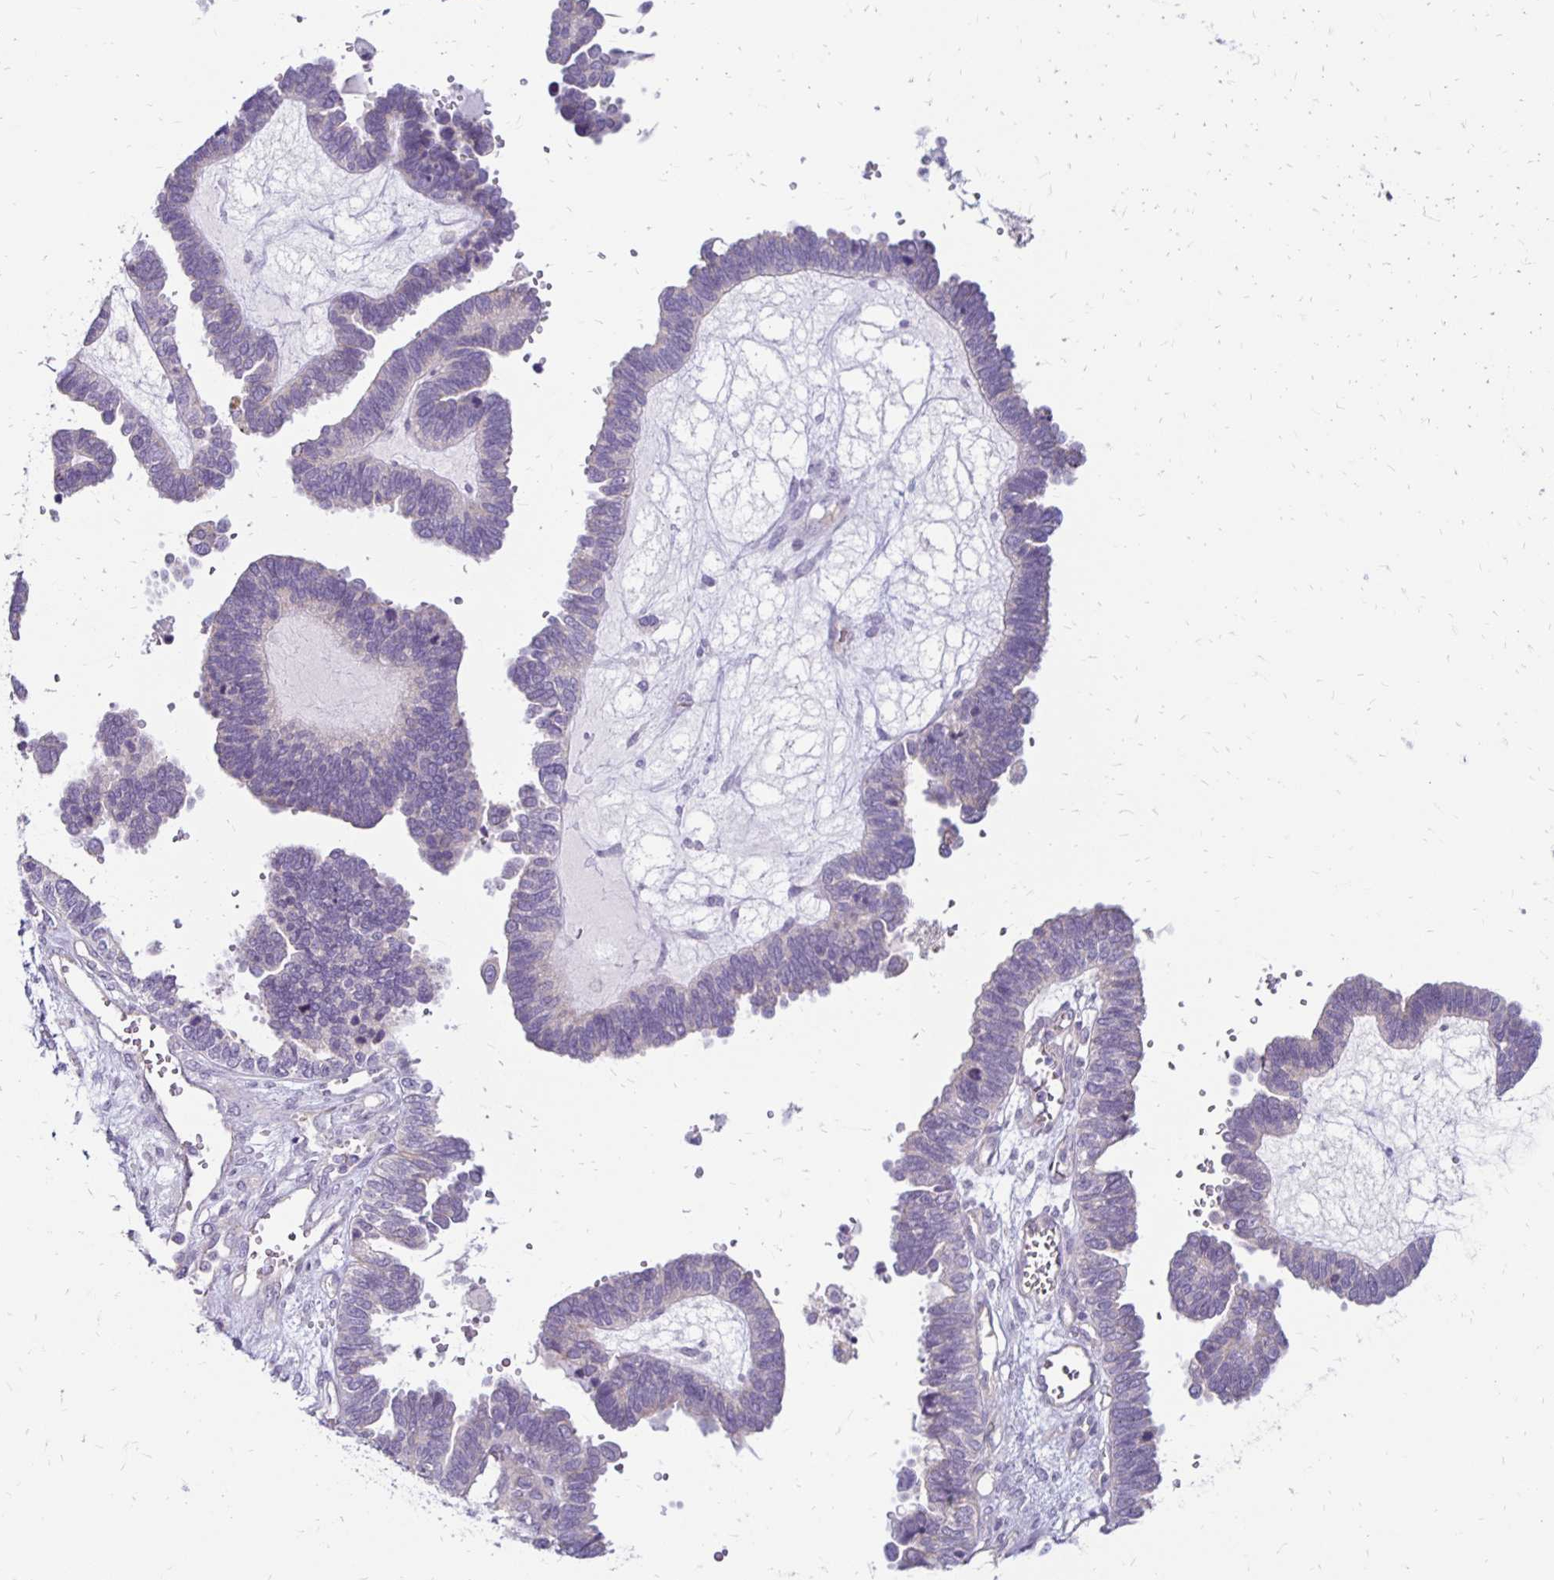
{"staining": {"intensity": "negative", "quantity": "none", "location": "none"}, "tissue": "ovarian cancer", "cell_type": "Tumor cells", "image_type": "cancer", "snomed": [{"axis": "morphology", "description": "Cystadenocarcinoma, serous, NOS"}, {"axis": "topography", "description": "Ovary"}], "caption": "Immunohistochemistry histopathology image of neoplastic tissue: ovarian cancer stained with DAB exhibits no significant protein positivity in tumor cells. (Immunohistochemistry (ihc), brightfield microscopy, high magnification).", "gene": "KATNBL1", "patient": {"sex": "female", "age": 51}}